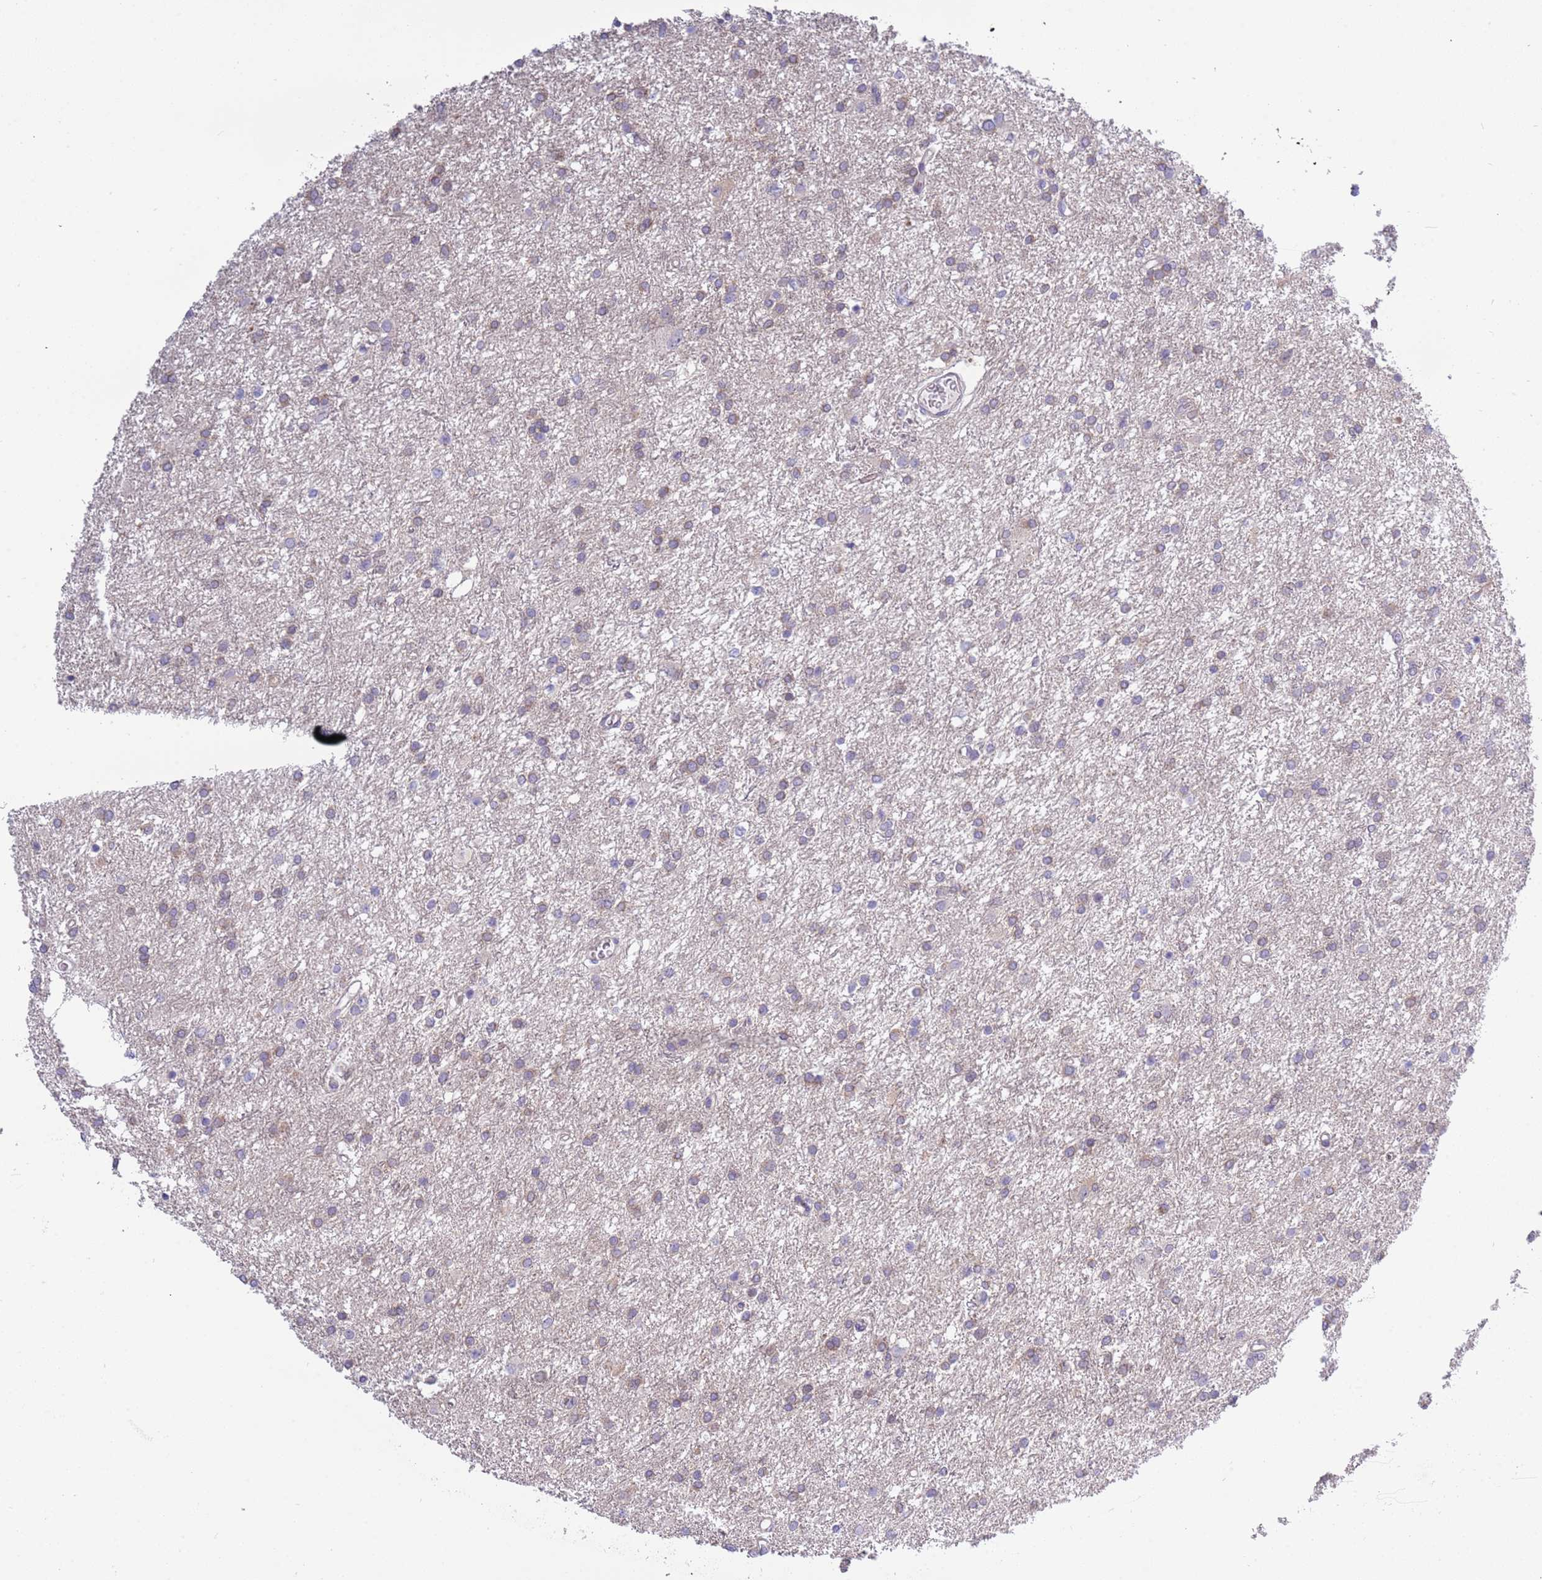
{"staining": {"intensity": "weak", "quantity": "<25%", "location": "cytoplasmic/membranous"}, "tissue": "glioma", "cell_type": "Tumor cells", "image_type": "cancer", "snomed": [{"axis": "morphology", "description": "Glioma, malignant, High grade"}, {"axis": "topography", "description": "Brain"}], "caption": "Micrograph shows no protein staining in tumor cells of malignant glioma (high-grade) tissue. (Brightfield microscopy of DAB (3,3'-diaminobenzidine) immunohistochemistry (IHC) at high magnification).", "gene": "STIP1", "patient": {"sex": "female", "age": 50}}